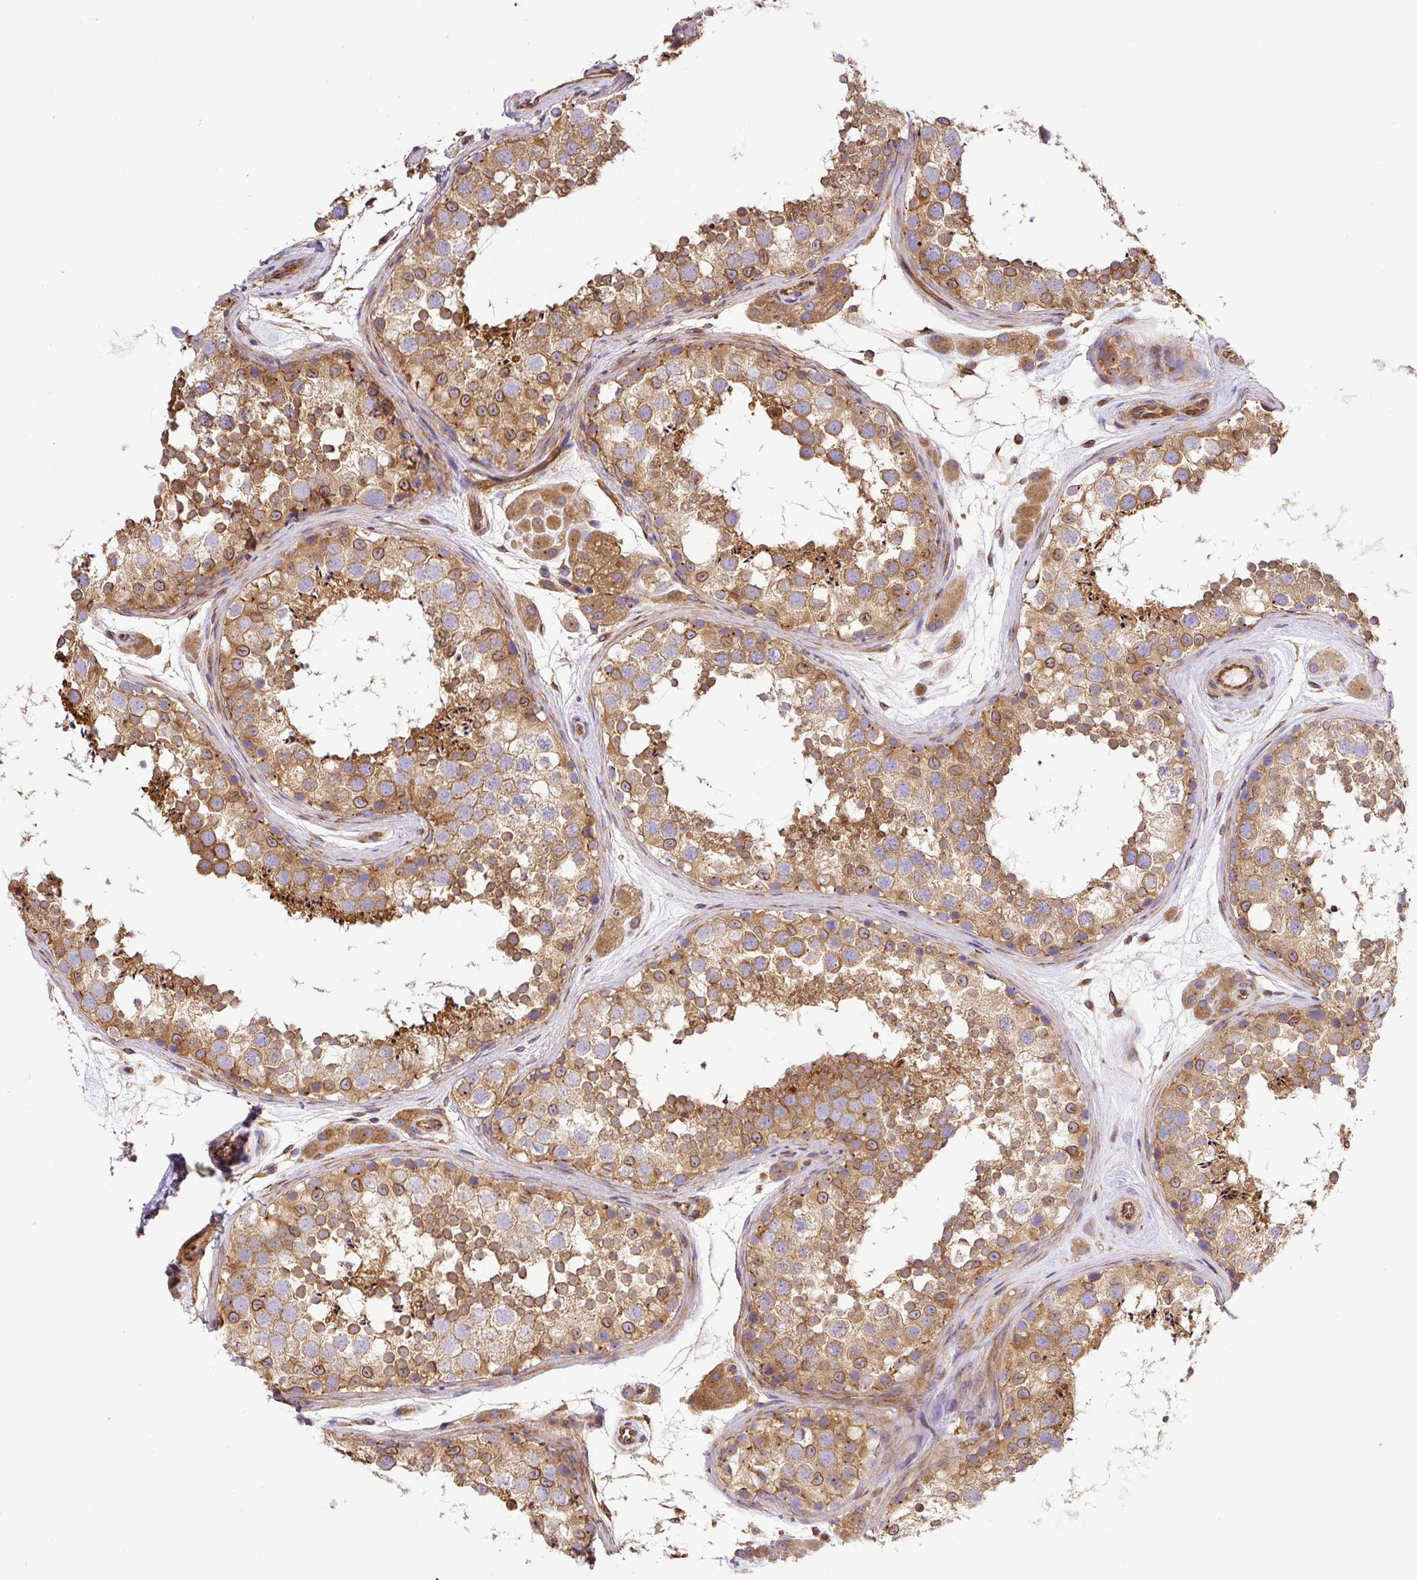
{"staining": {"intensity": "moderate", "quantity": ">75%", "location": "cytoplasmic/membranous"}, "tissue": "testis", "cell_type": "Cells in seminiferous ducts", "image_type": "normal", "snomed": [{"axis": "morphology", "description": "Normal tissue, NOS"}, {"axis": "topography", "description": "Testis"}], "caption": "The micrograph reveals immunohistochemical staining of benign testis. There is moderate cytoplasmic/membranous expression is present in approximately >75% of cells in seminiferous ducts.", "gene": "DCTN1", "patient": {"sex": "male", "age": 41}}